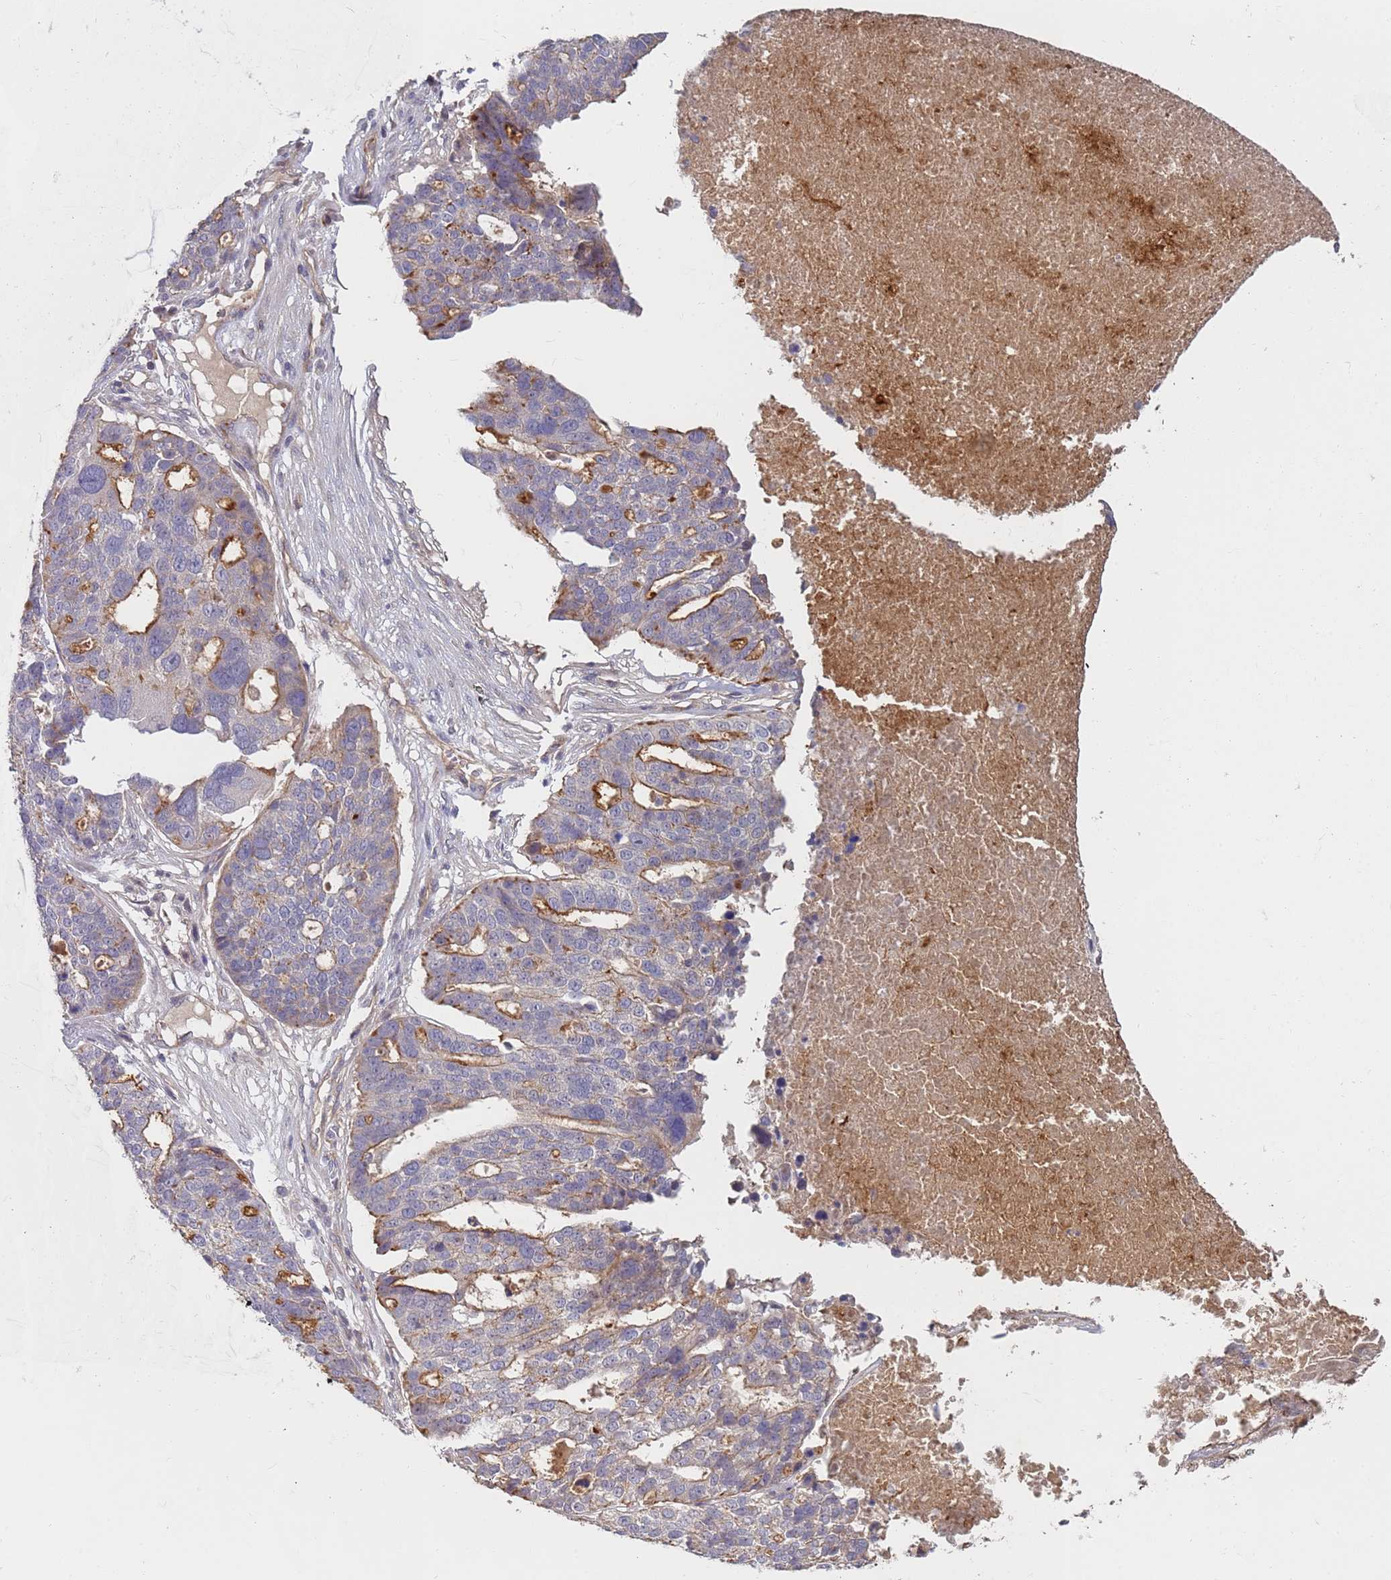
{"staining": {"intensity": "moderate", "quantity": "25%-75%", "location": "cytoplasmic/membranous"}, "tissue": "ovarian cancer", "cell_type": "Tumor cells", "image_type": "cancer", "snomed": [{"axis": "morphology", "description": "Cystadenocarcinoma, serous, NOS"}, {"axis": "topography", "description": "Ovary"}], "caption": "Tumor cells exhibit medium levels of moderate cytoplasmic/membranous expression in about 25%-75% of cells in human ovarian serous cystadenocarcinoma. (Brightfield microscopy of DAB IHC at high magnification).", "gene": "ABCB6", "patient": {"sex": "female", "age": 59}}